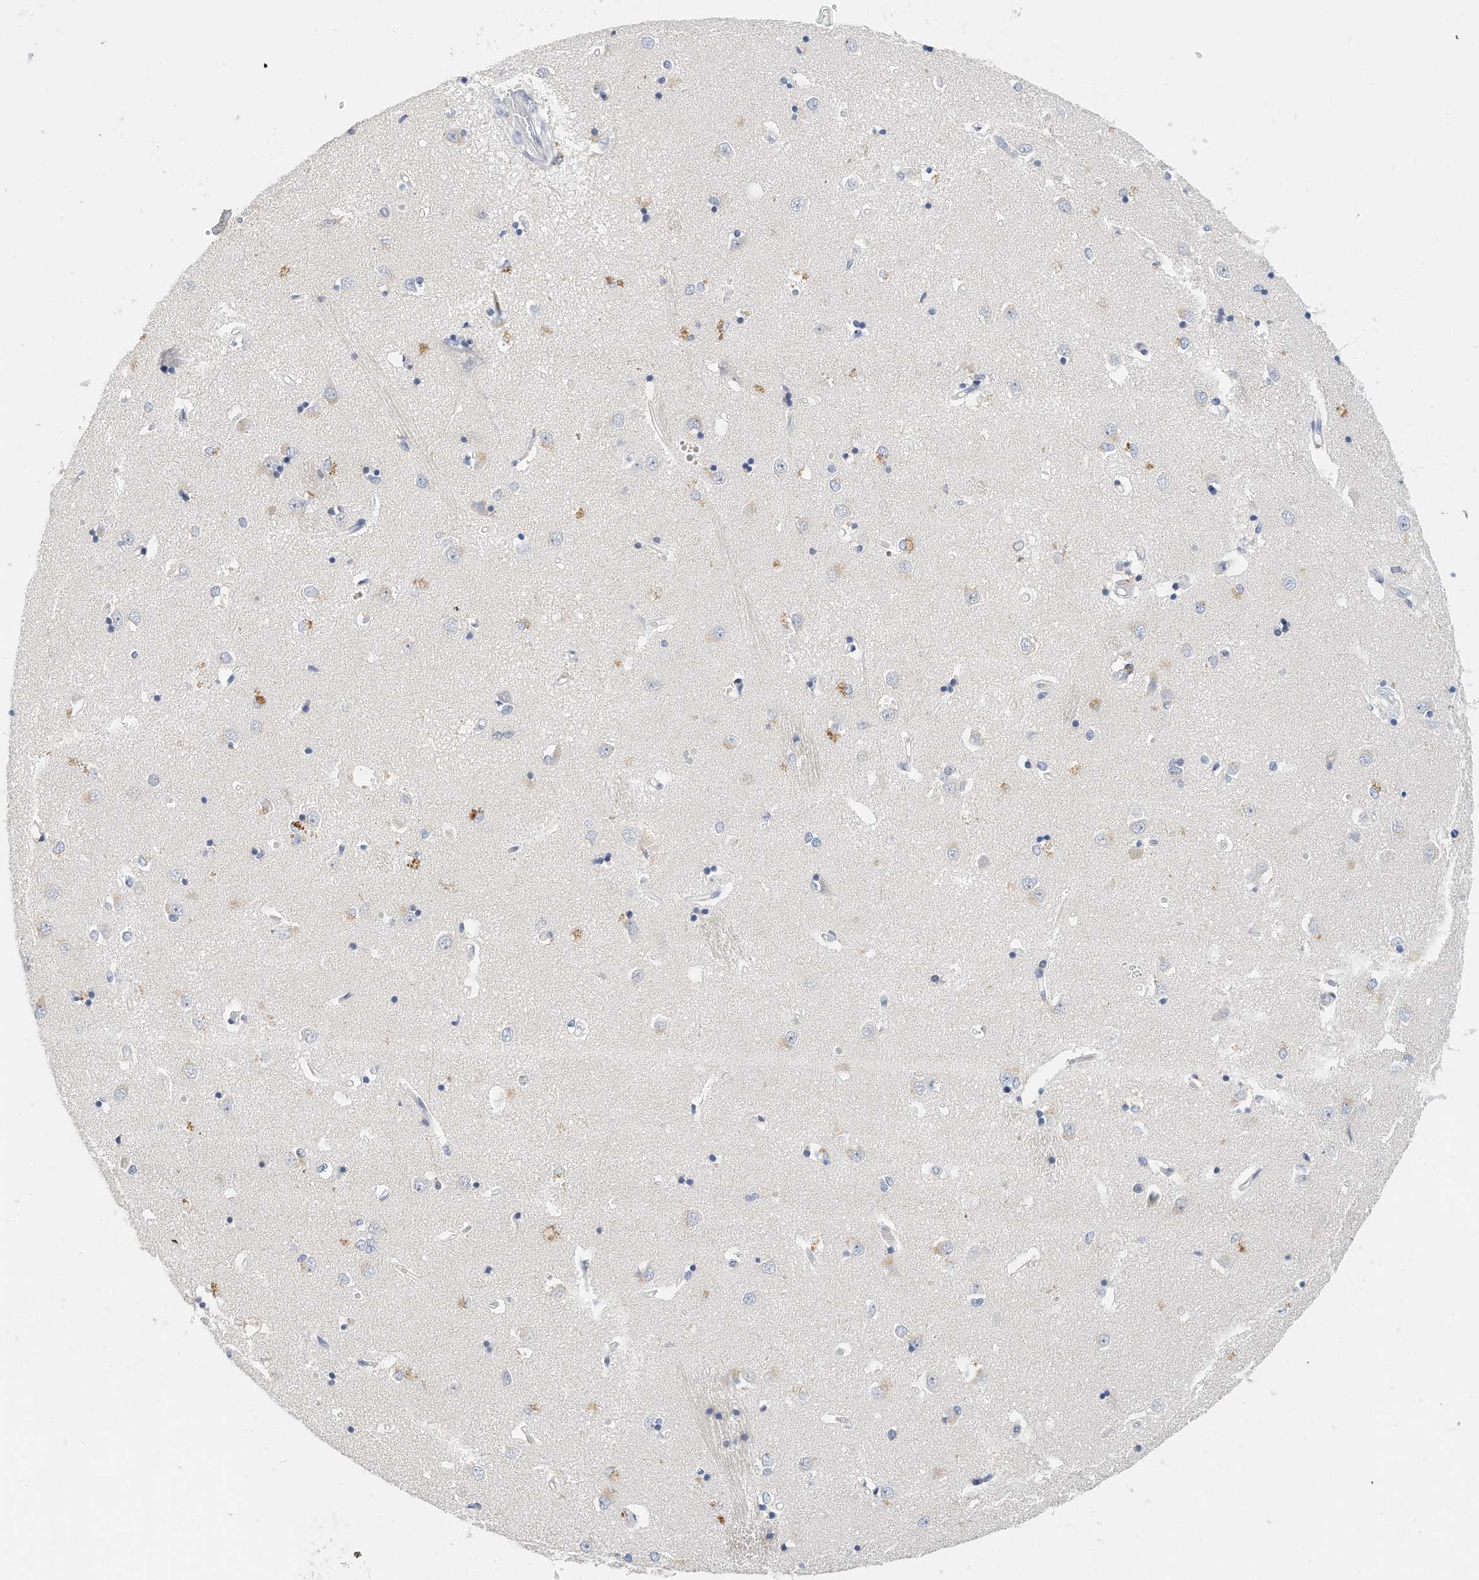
{"staining": {"intensity": "weak", "quantity": "<25%", "location": "cytoplasmic/membranous"}, "tissue": "caudate", "cell_type": "Glial cells", "image_type": "normal", "snomed": [{"axis": "morphology", "description": "Normal tissue, NOS"}, {"axis": "topography", "description": "Lateral ventricle wall"}], "caption": "This is a histopathology image of IHC staining of normal caudate, which shows no positivity in glial cells.", "gene": "ARHGAP28", "patient": {"sex": "male", "age": 45}}